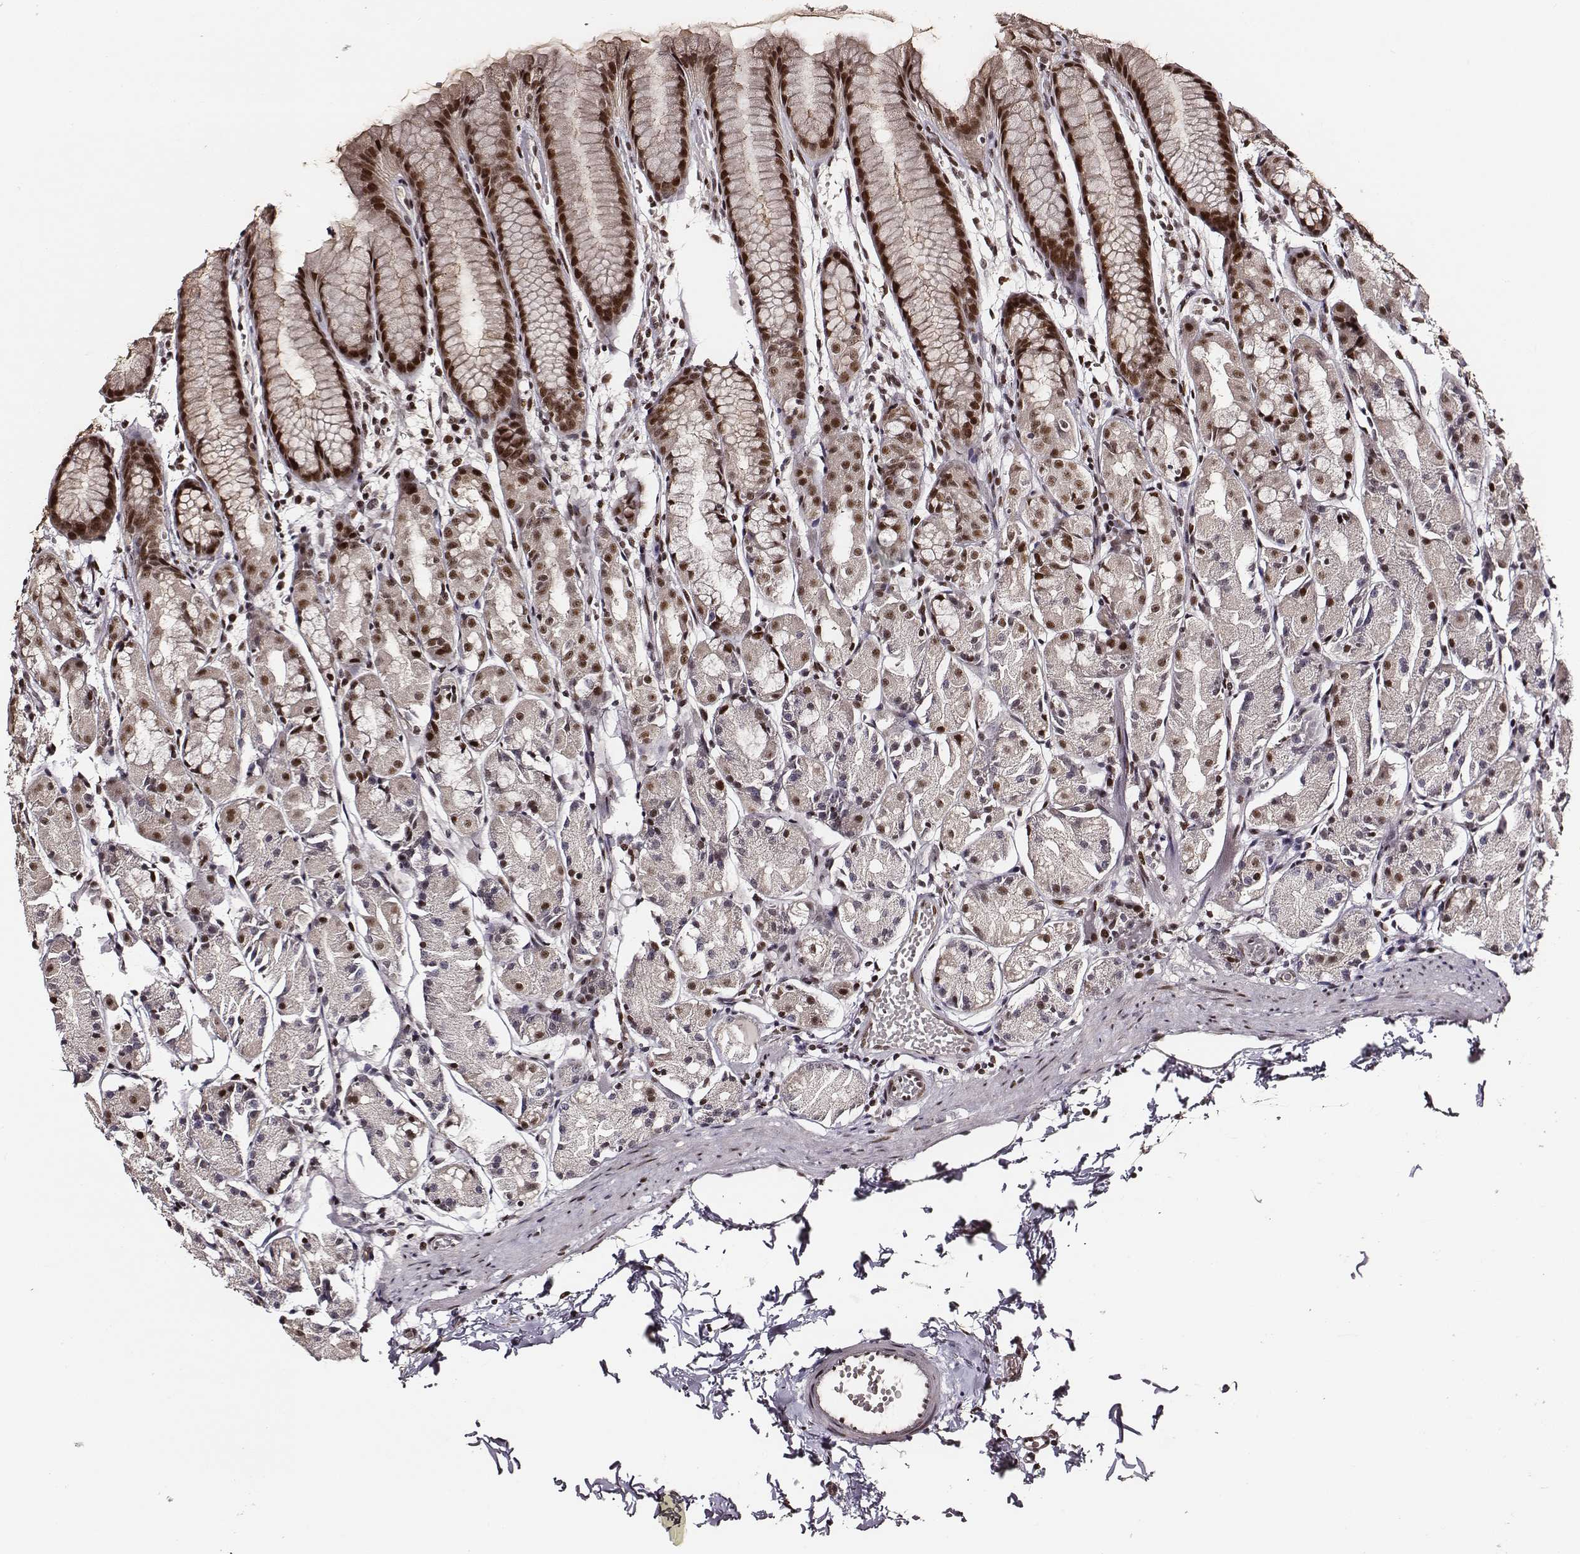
{"staining": {"intensity": "strong", "quantity": ">75%", "location": "nuclear"}, "tissue": "stomach", "cell_type": "Glandular cells", "image_type": "normal", "snomed": [{"axis": "morphology", "description": "Normal tissue, NOS"}, {"axis": "topography", "description": "Stomach, upper"}], "caption": "A brown stain shows strong nuclear positivity of a protein in glandular cells of unremarkable stomach.", "gene": "PPARA", "patient": {"sex": "male", "age": 47}}